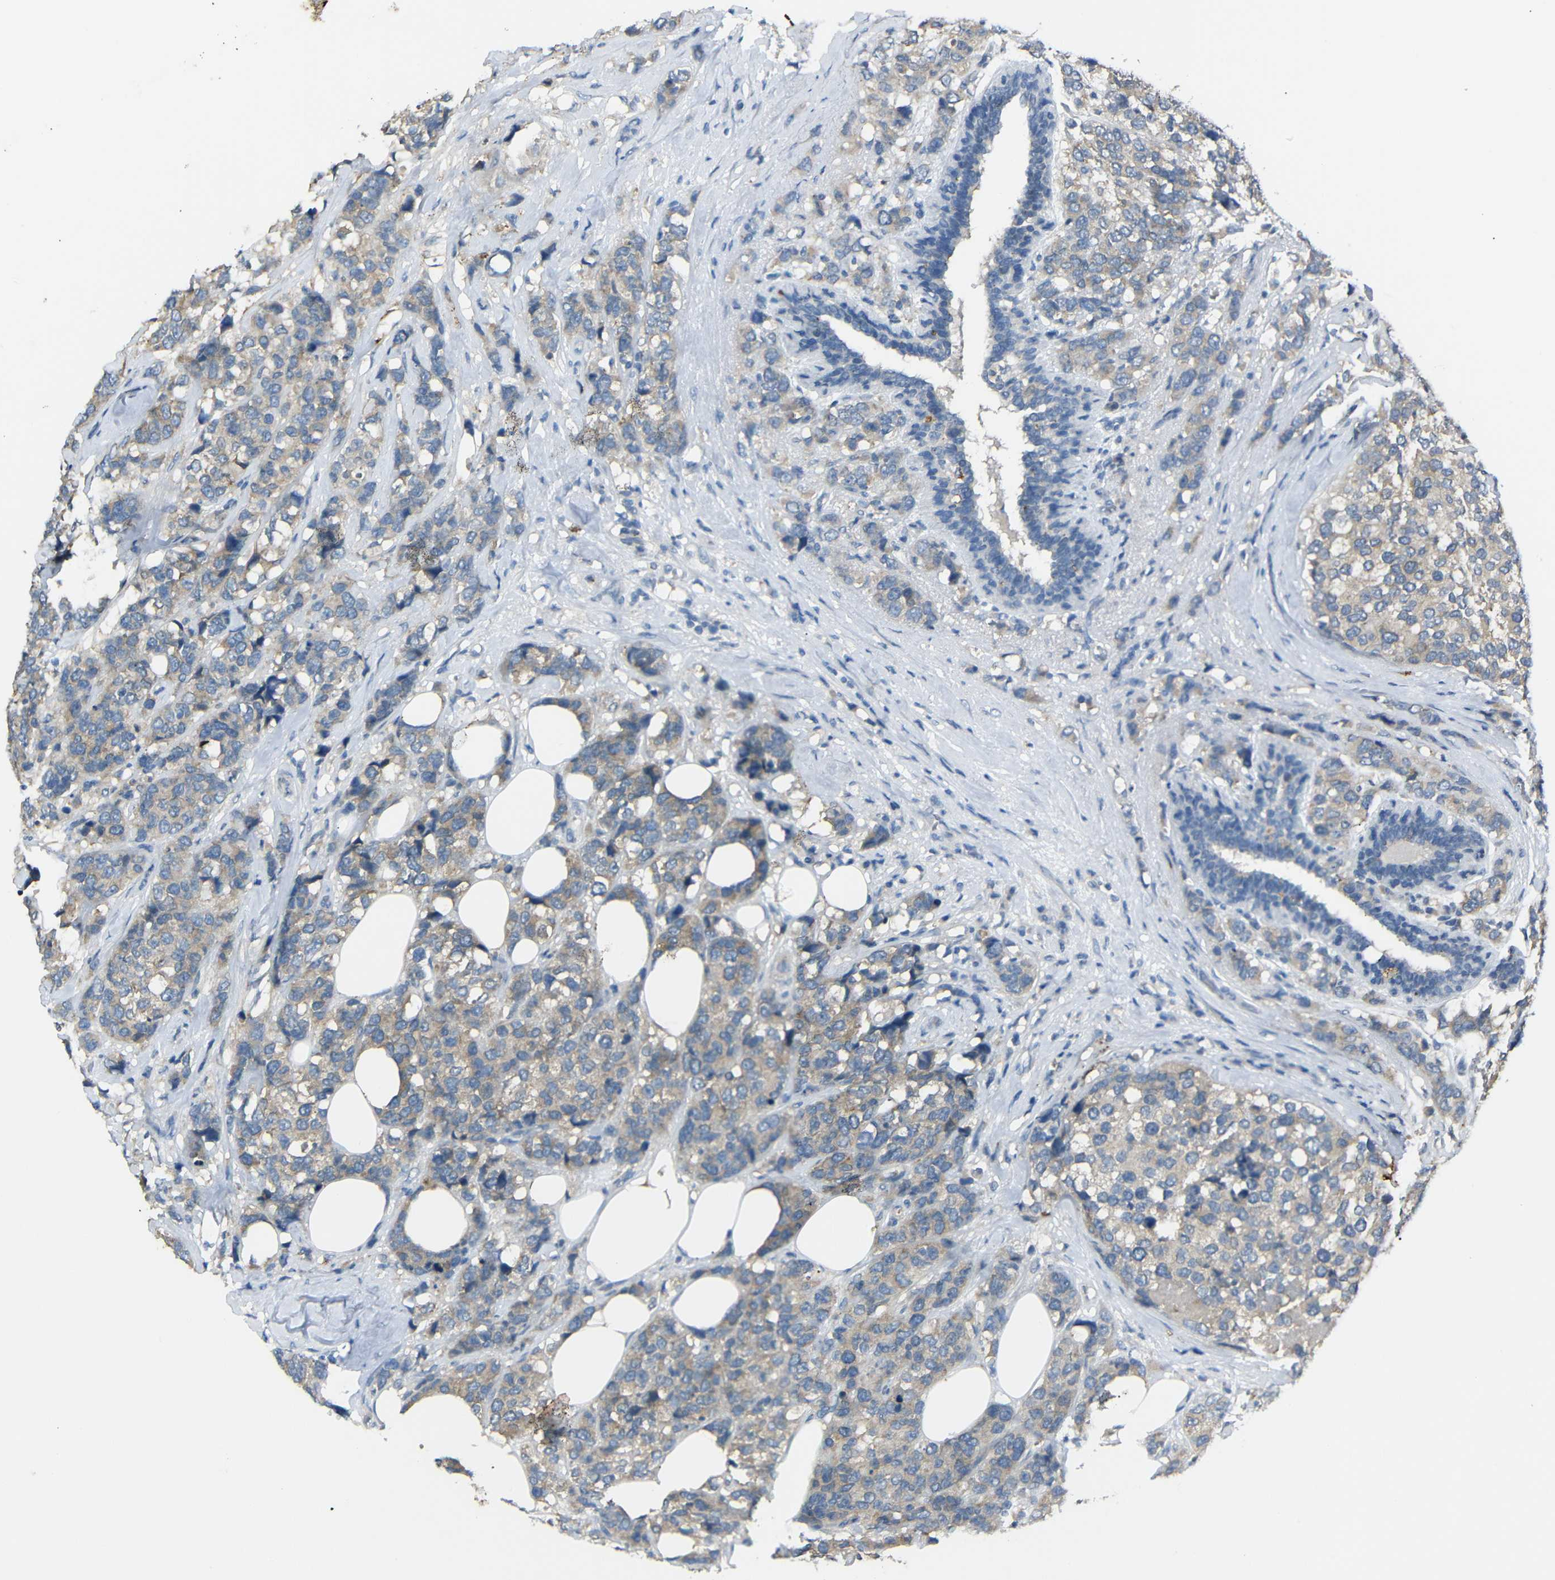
{"staining": {"intensity": "weak", "quantity": ">75%", "location": "cytoplasmic/membranous"}, "tissue": "breast cancer", "cell_type": "Tumor cells", "image_type": "cancer", "snomed": [{"axis": "morphology", "description": "Lobular carcinoma"}, {"axis": "topography", "description": "Breast"}], "caption": "Immunohistochemical staining of lobular carcinoma (breast) displays weak cytoplasmic/membranous protein staining in approximately >75% of tumor cells.", "gene": "C6orf89", "patient": {"sex": "female", "age": 59}}